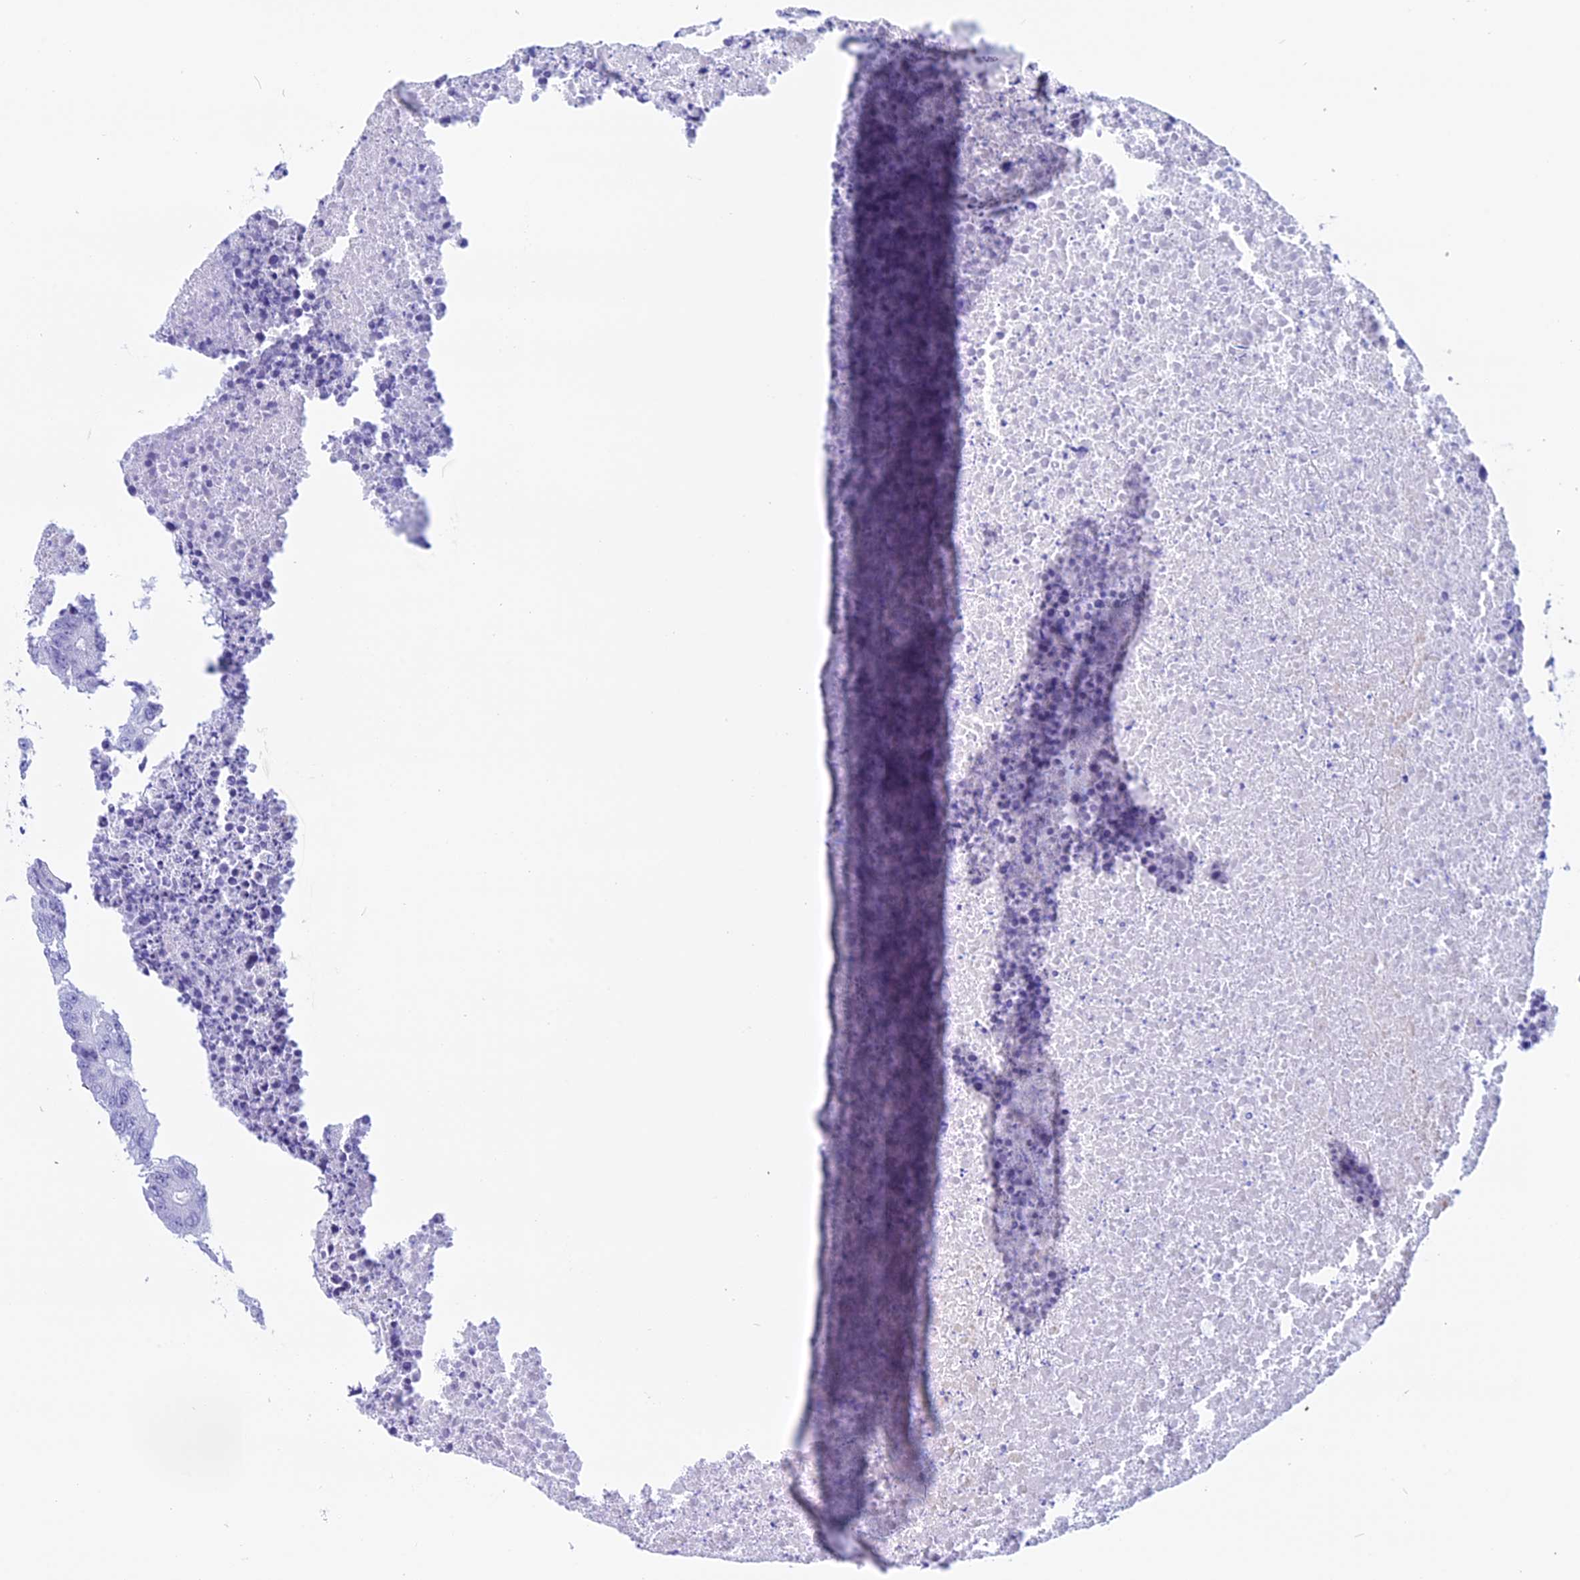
{"staining": {"intensity": "negative", "quantity": "none", "location": "none"}, "tissue": "colorectal cancer", "cell_type": "Tumor cells", "image_type": "cancer", "snomed": [{"axis": "morphology", "description": "Adenocarcinoma, NOS"}, {"axis": "topography", "description": "Colon"}], "caption": "This is an immunohistochemistry (IHC) micrograph of human colorectal cancer (adenocarcinoma). There is no expression in tumor cells.", "gene": "FAM169A", "patient": {"sex": "male", "age": 87}}